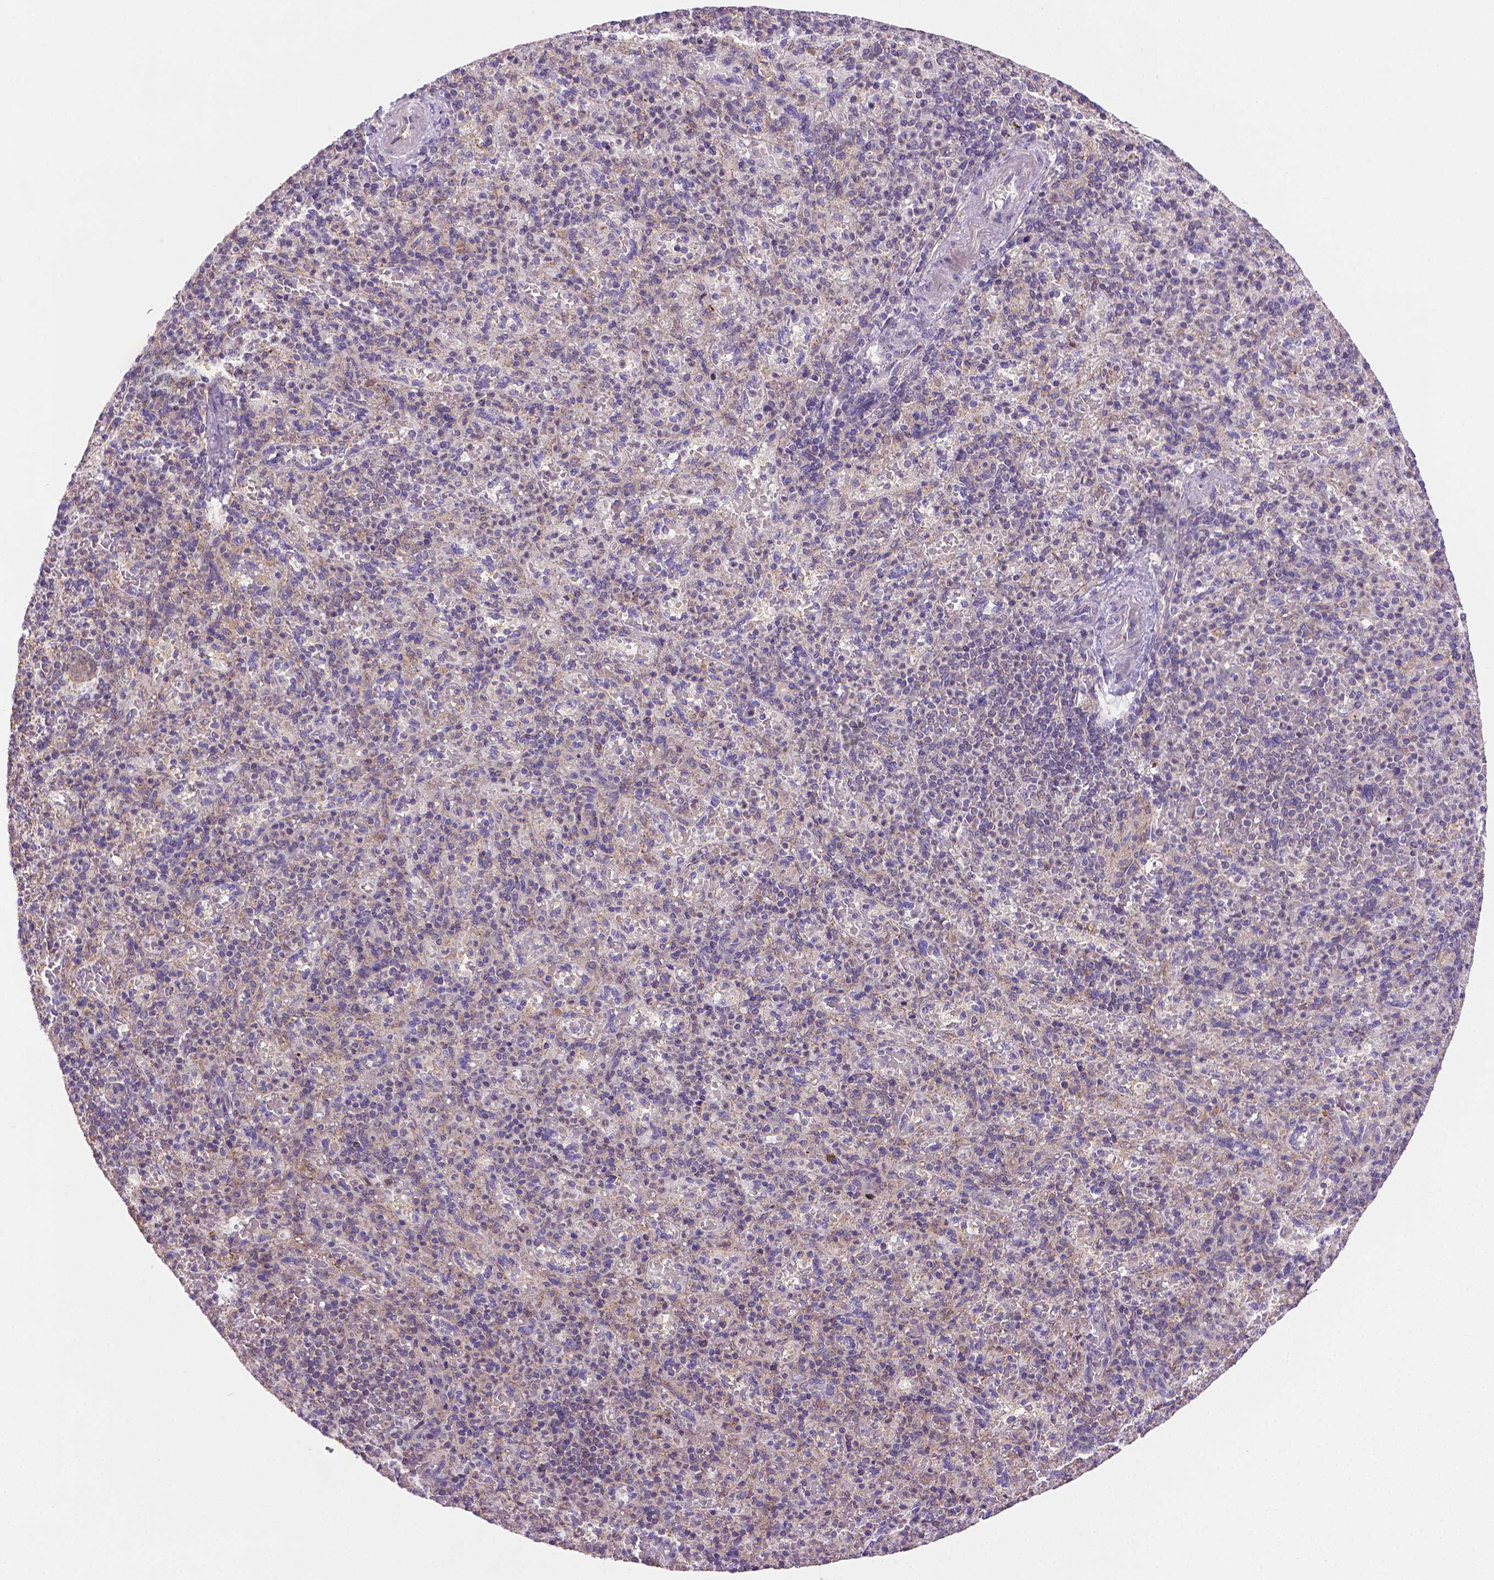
{"staining": {"intensity": "negative", "quantity": "none", "location": "none"}, "tissue": "spleen", "cell_type": "Cells in red pulp", "image_type": "normal", "snomed": [{"axis": "morphology", "description": "Normal tissue, NOS"}, {"axis": "topography", "description": "Spleen"}], "caption": "The micrograph shows no staining of cells in red pulp in unremarkable spleen. The staining was performed using DAB (3,3'-diaminobenzidine) to visualize the protein expression in brown, while the nuclei were stained in blue with hematoxylin (Magnification: 20x).", "gene": "SLC51B", "patient": {"sex": "female", "age": 74}}